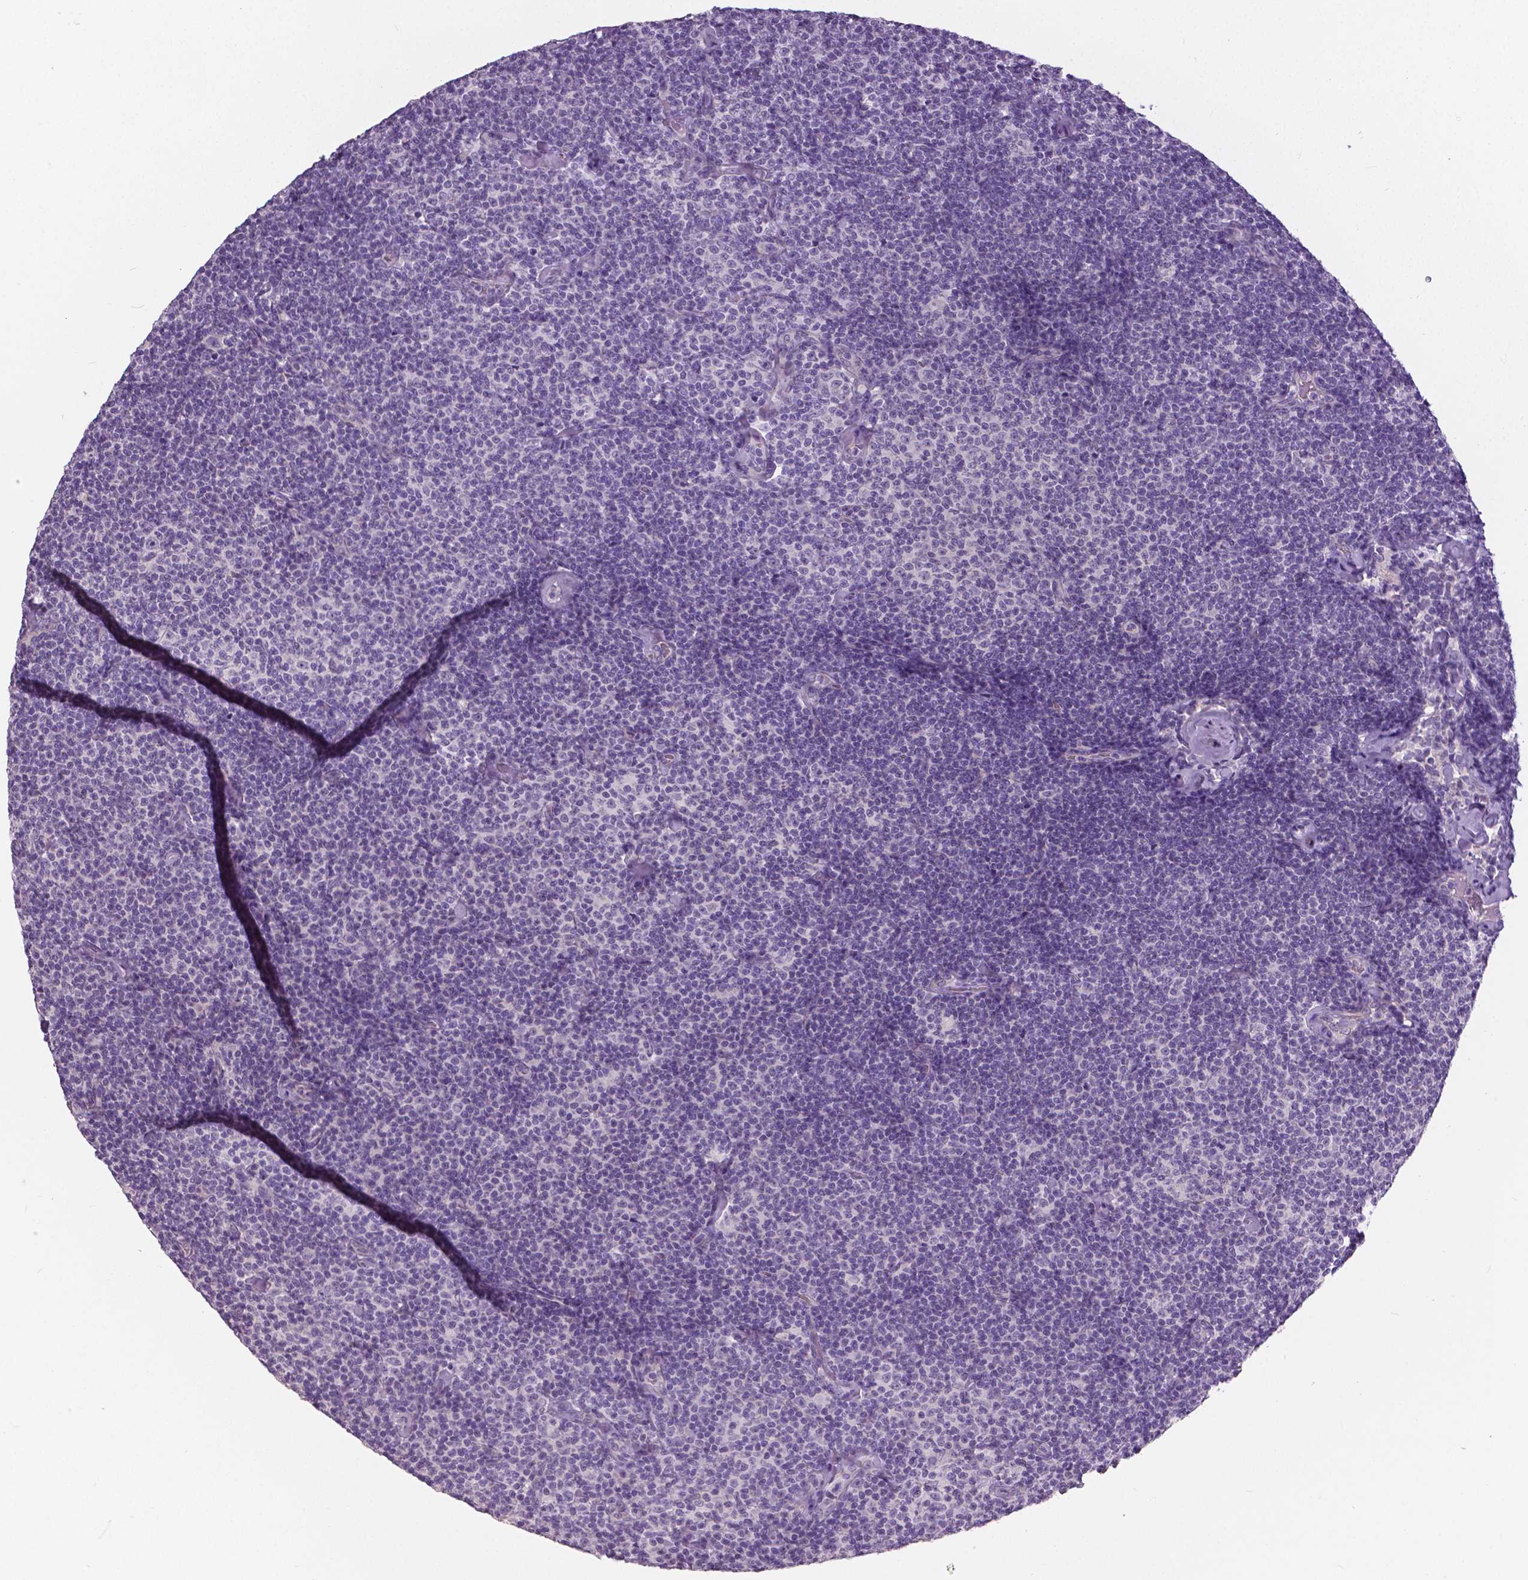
{"staining": {"intensity": "negative", "quantity": "none", "location": "none"}, "tissue": "lymphoma", "cell_type": "Tumor cells", "image_type": "cancer", "snomed": [{"axis": "morphology", "description": "Malignant lymphoma, non-Hodgkin's type, Low grade"}, {"axis": "topography", "description": "Lymph node"}], "caption": "Tumor cells are negative for protein expression in human lymphoma. Brightfield microscopy of immunohistochemistry stained with DAB (3,3'-diaminobenzidine) (brown) and hematoxylin (blue), captured at high magnification.", "gene": "FOXA1", "patient": {"sex": "male", "age": 81}}